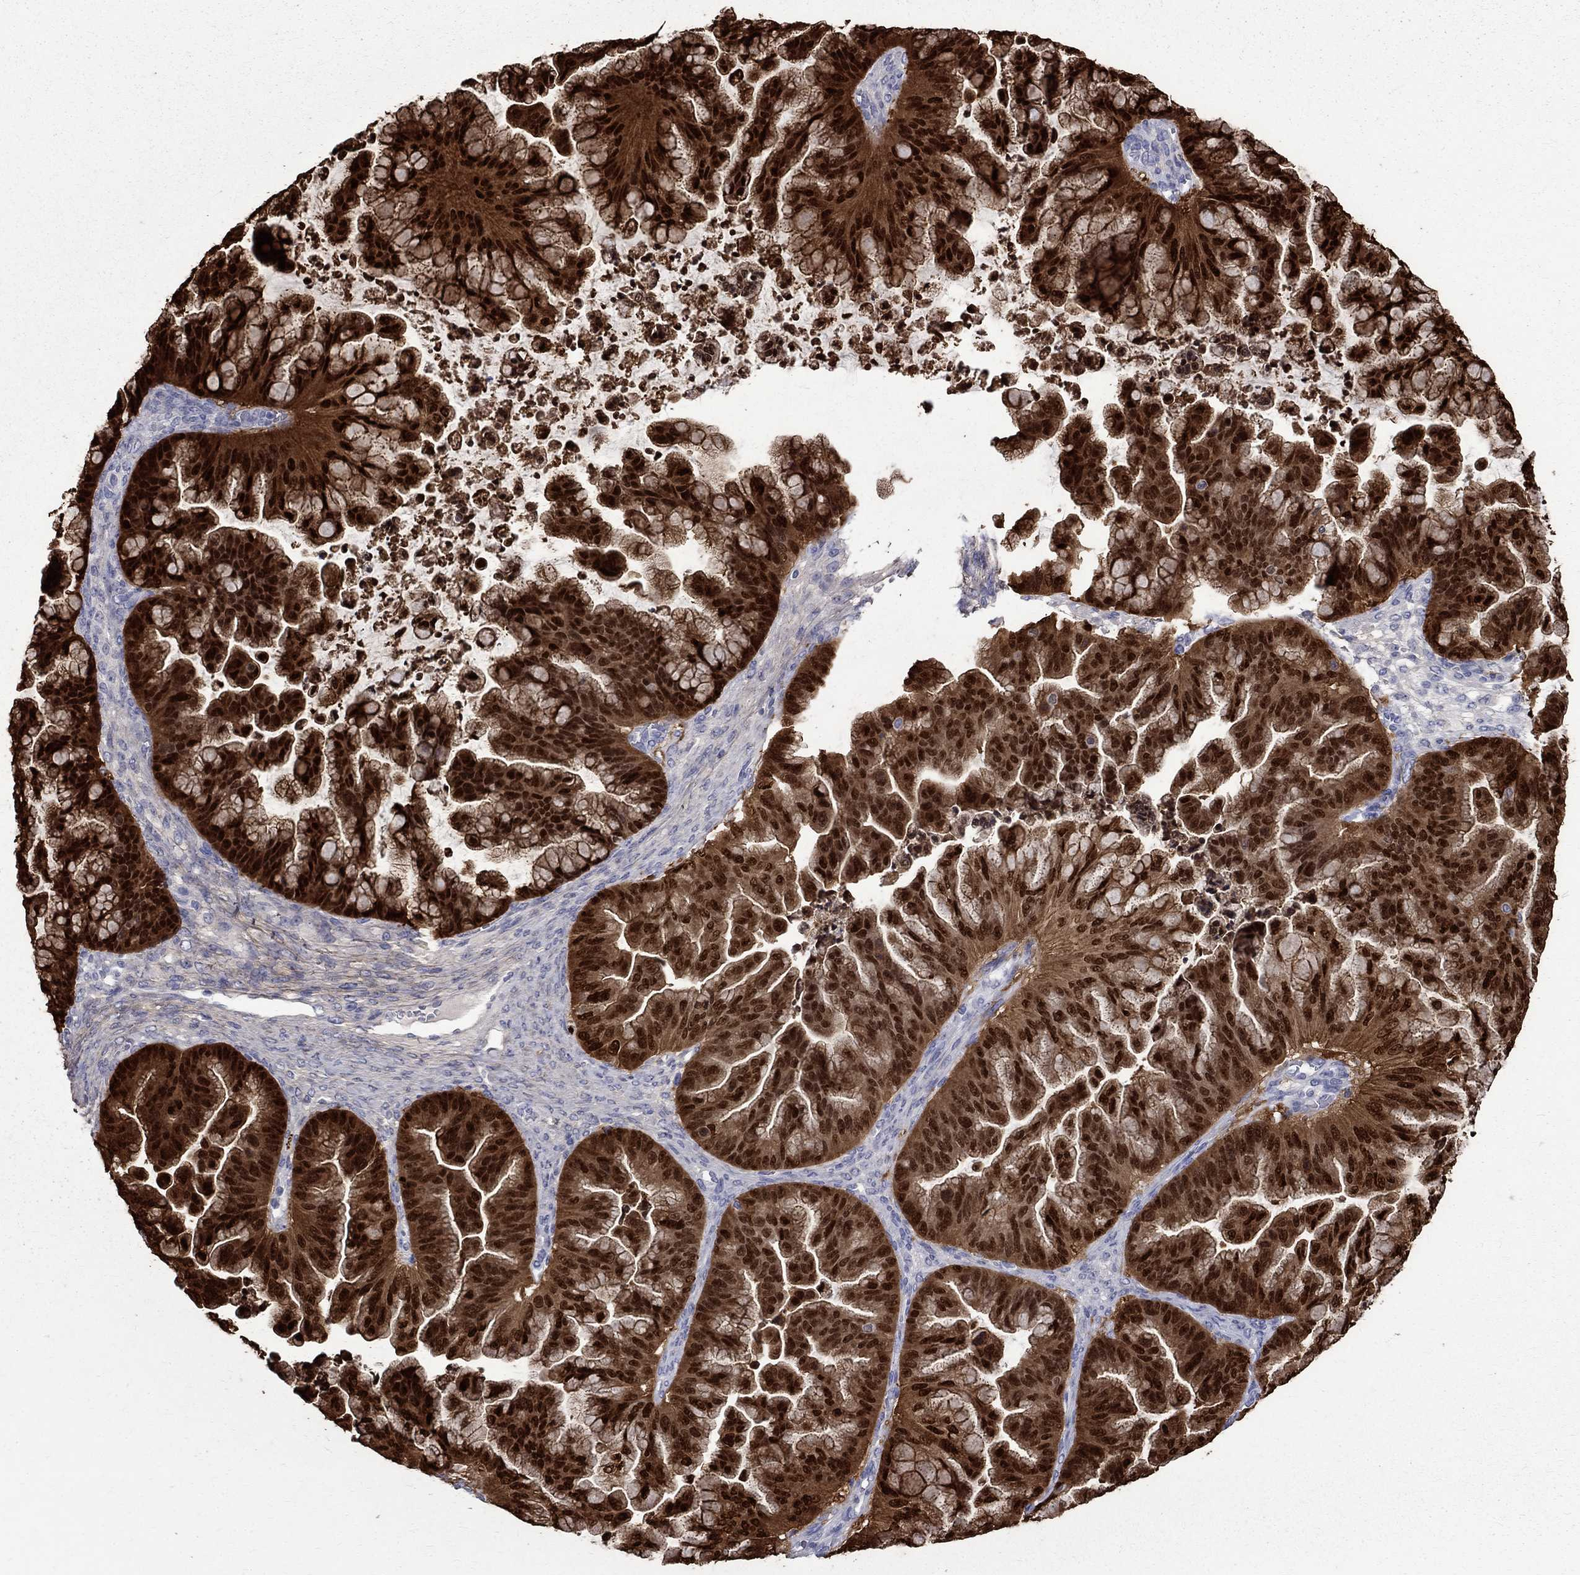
{"staining": {"intensity": "strong", "quantity": ">75%", "location": "cytoplasmic/membranous,nuclear"}, "tissue": "ovarian cancer", "cell_type": "Tumor cells", "image_type": "cancer", "snomed": [{"axis": "morphology", "description": "Cystadenocarcinoma, mucinous, NOS"}, {"axis": "topography", "description": "Ovary"}], "caption": "IHC of human mucinous cystadenocarcinoma (ovarian) demonstrates high levels of strong cytoplasmic/membranous and nuclear expression in approximately >75% of tumor cells. The protein of interest is shown in brown color, while the nuclei are stained blue.", "gene": "ANXA10", "patient": {"sex": "female", "age": 67}}